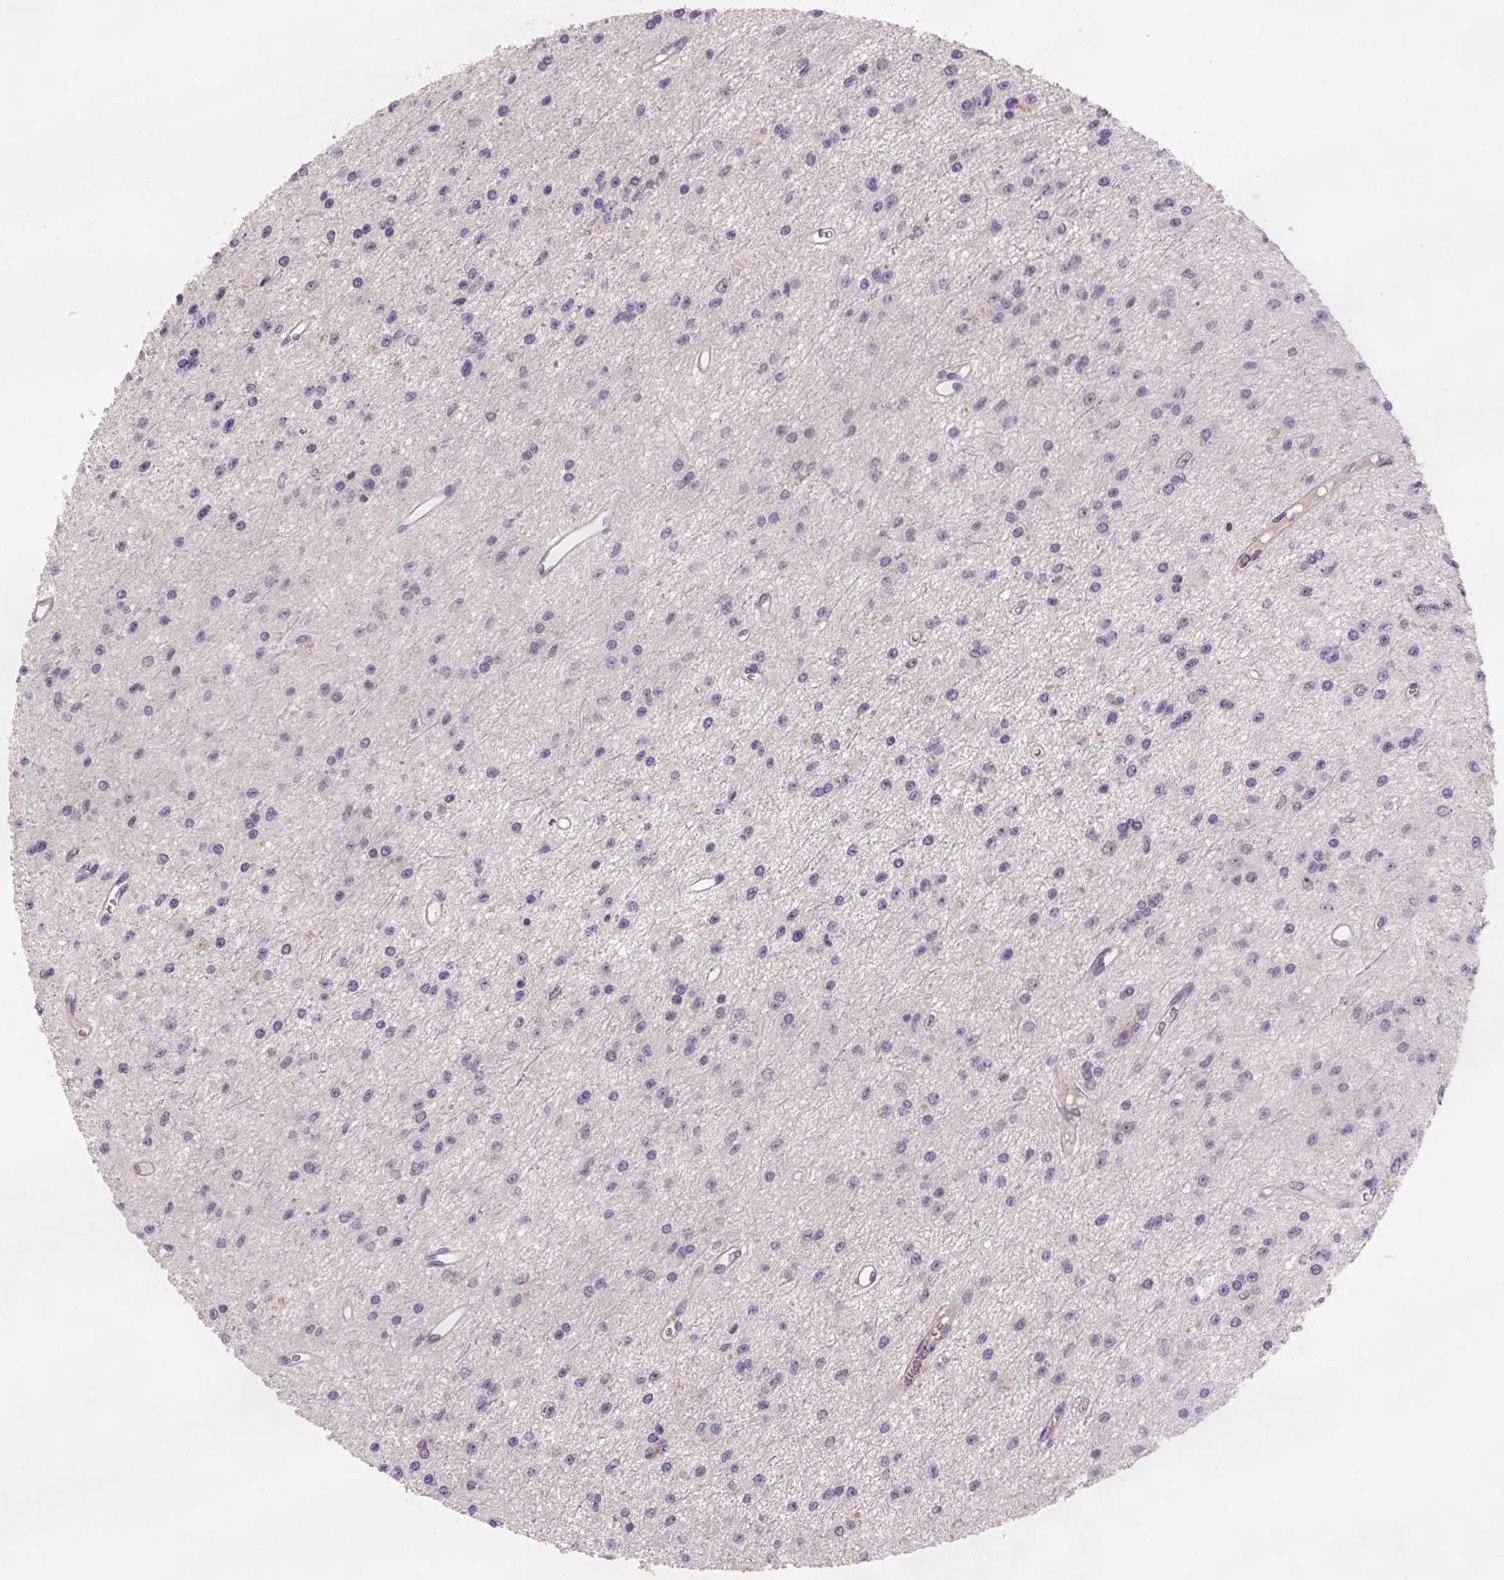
{"staining": {"intensity": "weak", "quantity": "25%-75%", "location": "nuclear"}, "tissue": "glioma", "cell_type": "Tumor cells", "image_type": "cancer", "snomed": [{"axis": "morphology", "description": "Glioma, malignant, Low grade"}, {"axis": "topography", "description": "Brain"}], "caption": "Immunohistochemical staining of glioma demonstrates weak nuclear protein expression in about 25%-75% of tumor cells.", "gene": "SCML4", "patient": {"sex": "female", "age": 45}}